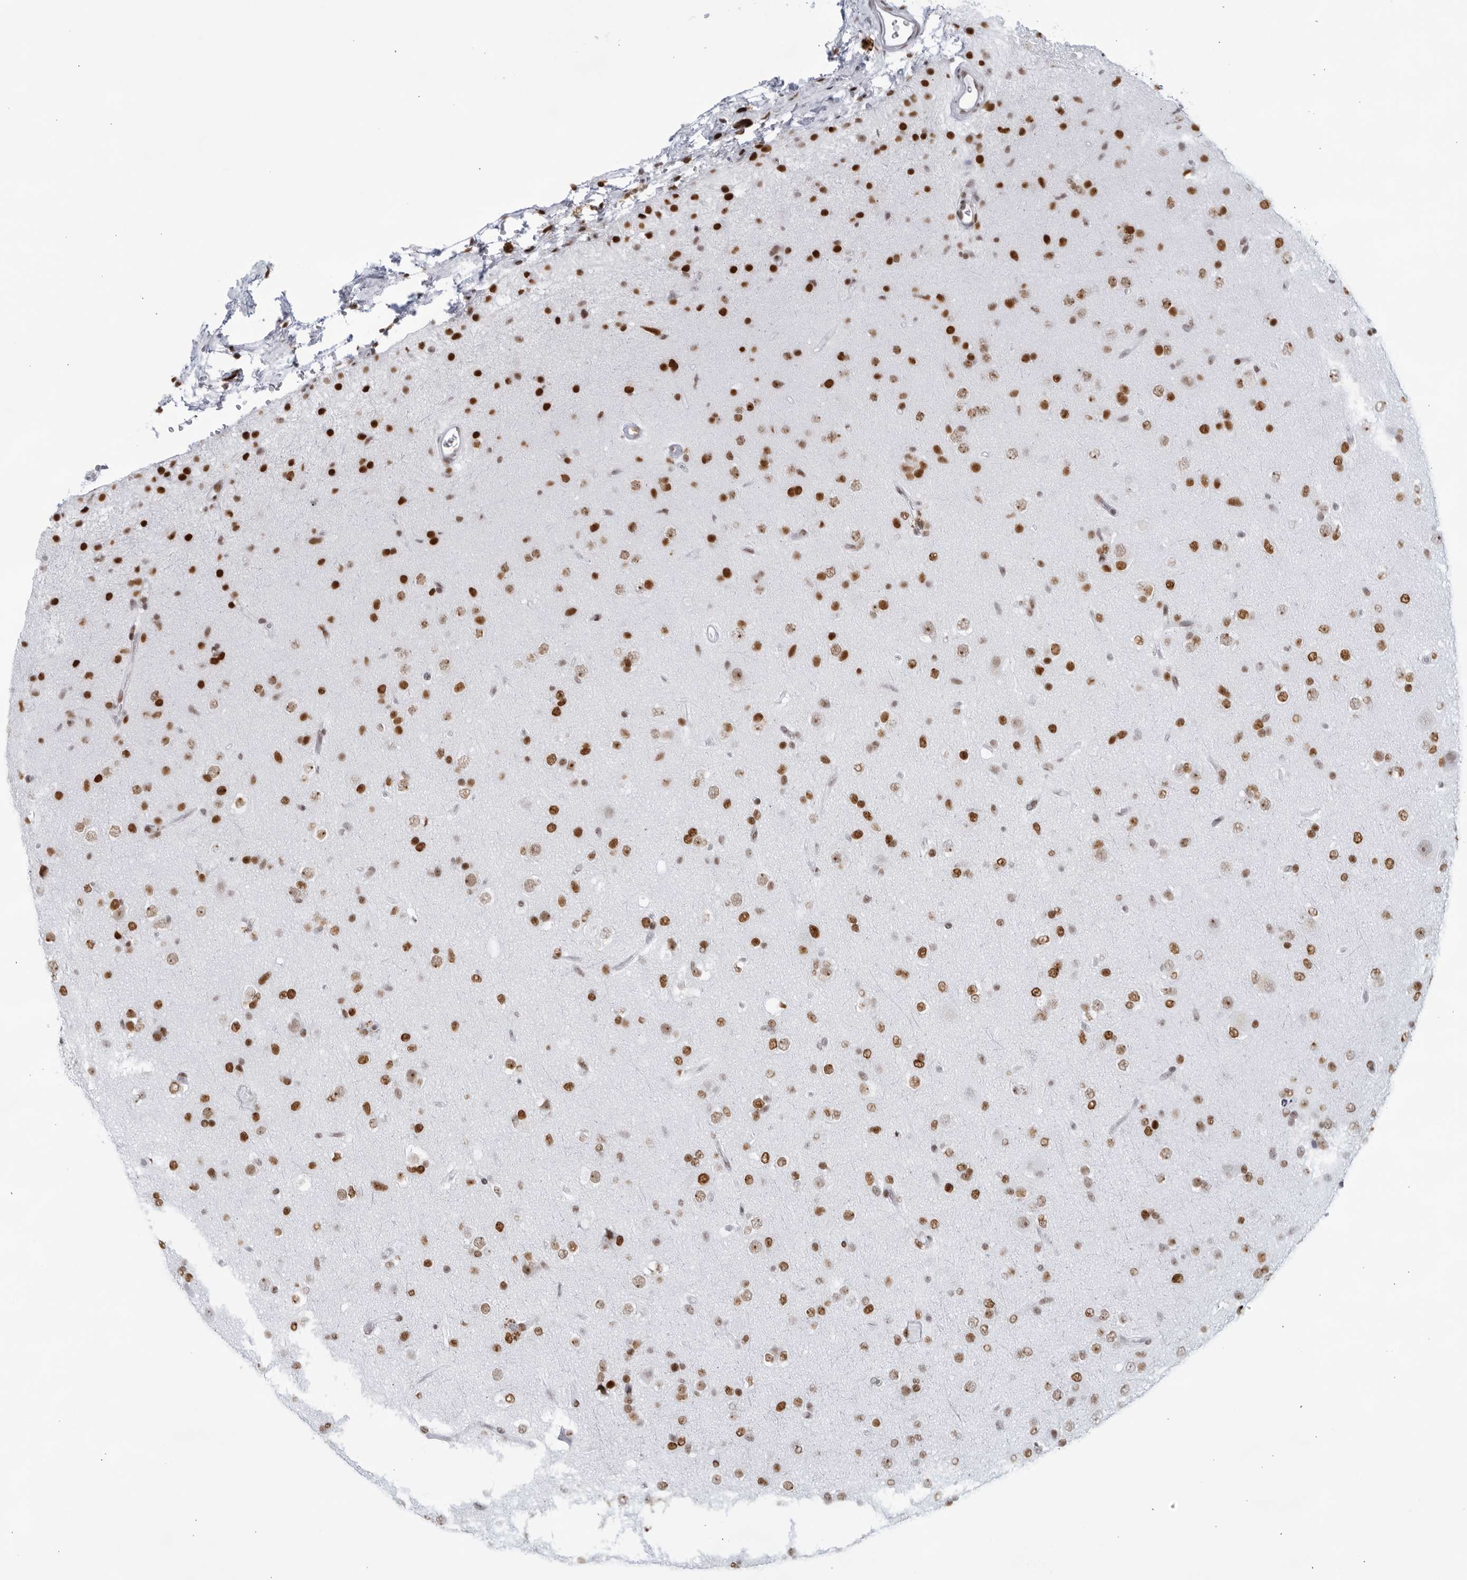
{"staining": {"intensity": "strong", "quantity": ">75%", "location": "nuclear"}, "tissue": "glioma", "cell_type": "Tumor cells", "image_type": "cancer", "snomed": [{"axis": "morphology", "description": "Glioma, malignant, Low grade"}, {"axis": "topography", "description": "Brain"}], "caption": "Immunohistochemistry staining of glioma, which exhibits high levels of strong nuclear staining in about >75% of tumor cells indicating strong nuclear protein expression. The staining was performed using DAB (brown) for protein detection and nuclei were counterstained in hematoxylin (blue).", "gene": "HP1BP3", "patient": {"sex": "male", "age": 65}}